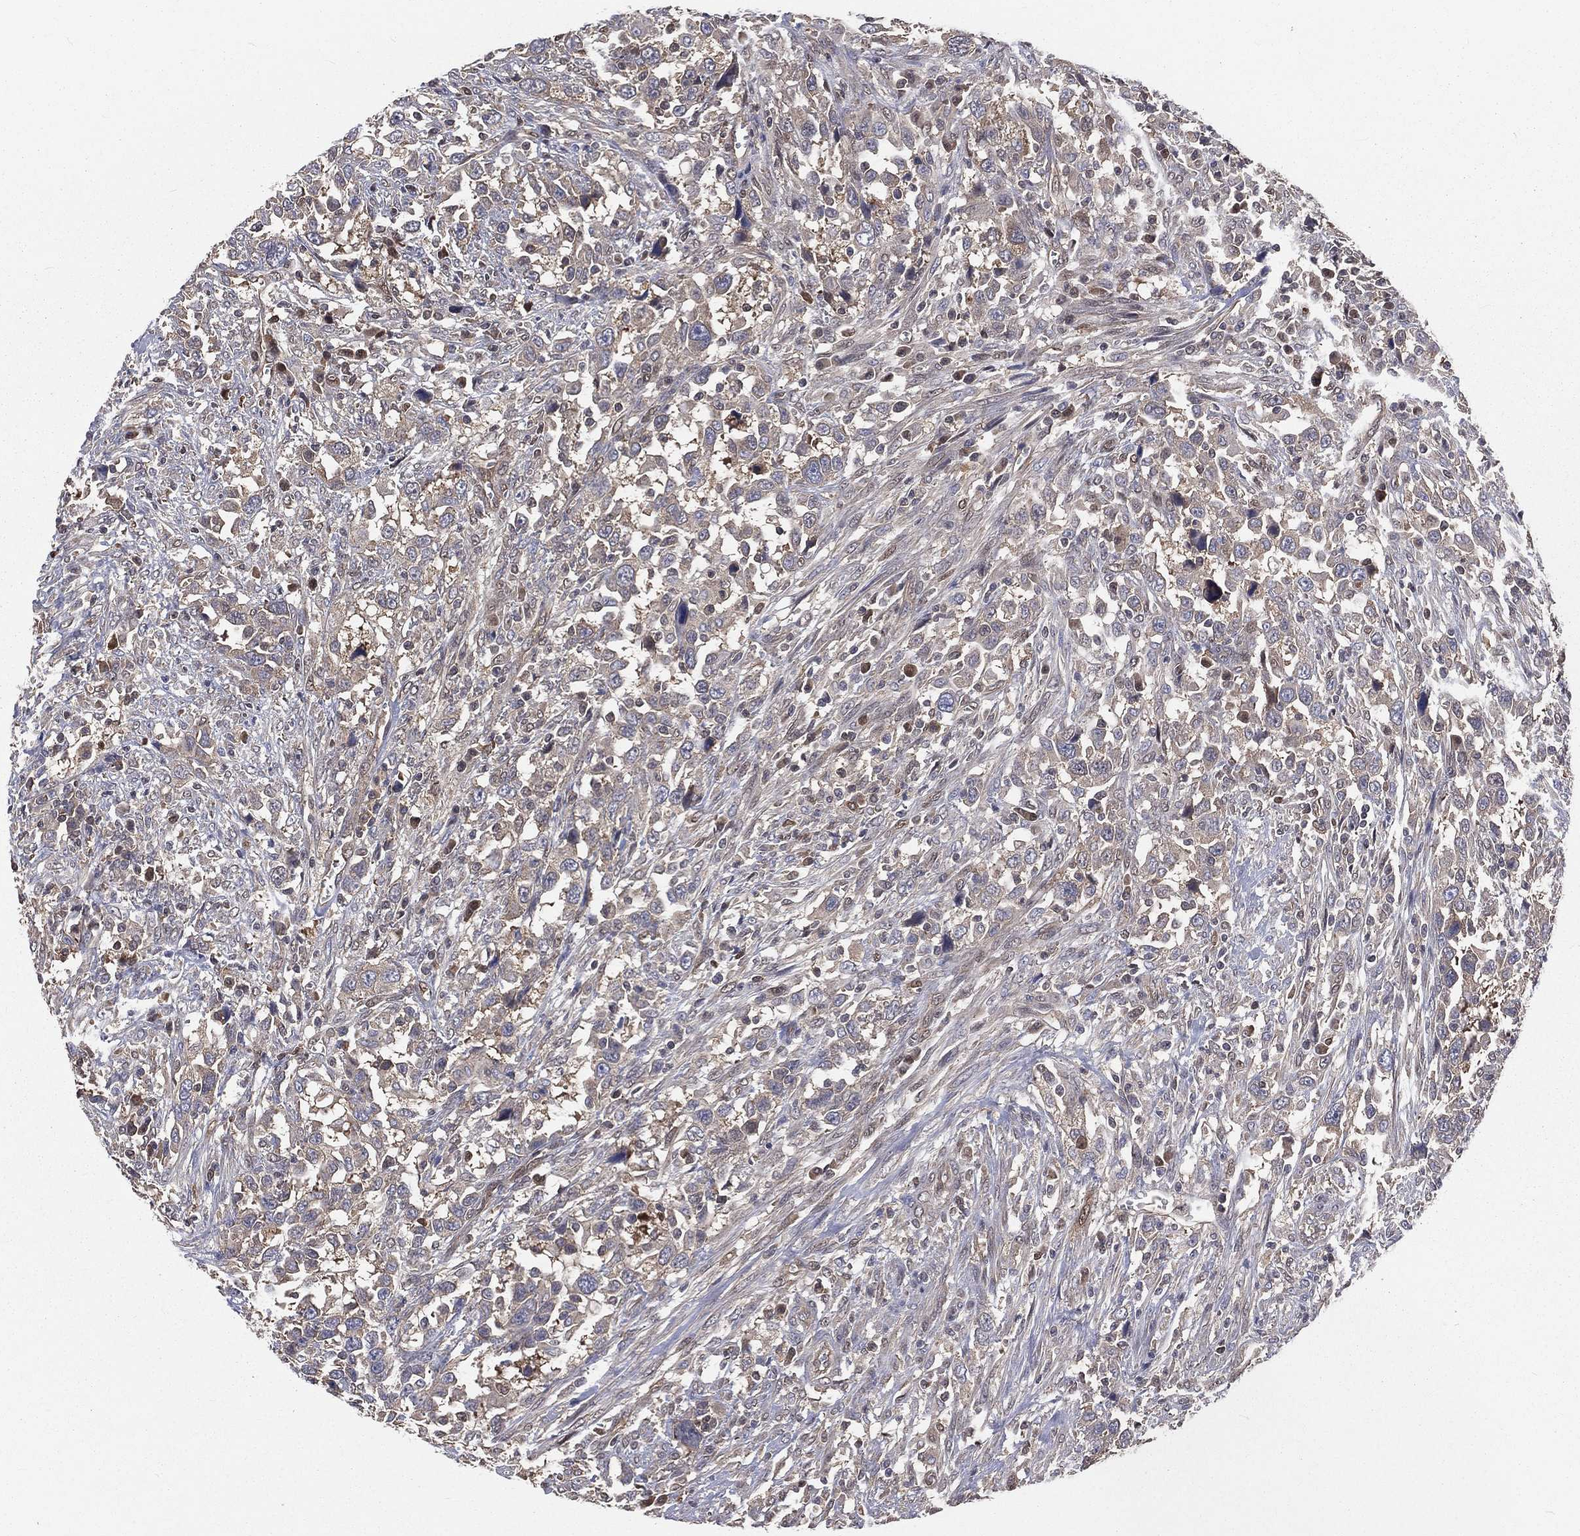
{"staining": {"intensity": "negative", "quantity": "none", "location": "none"}, "tissue": "urothelial cancer", "cell_type": "Tumor cells", "image_type": "cancer", "snomed": [{"axis": "morphology", "description": "Urothelial carcinoma, NOS"}, {"axis": "morphology", "description": "Urothelial carcinoma, High grade"}, {"axis": "topography", "description": "Urinary bladder"}], "caption": "This is a image of IHC staining of high-grade urothelial carcinoma, which shows no positivity in tumor cells.", "gene": "TBC1D2", "patient": {"sex": "female", "age": 64}}